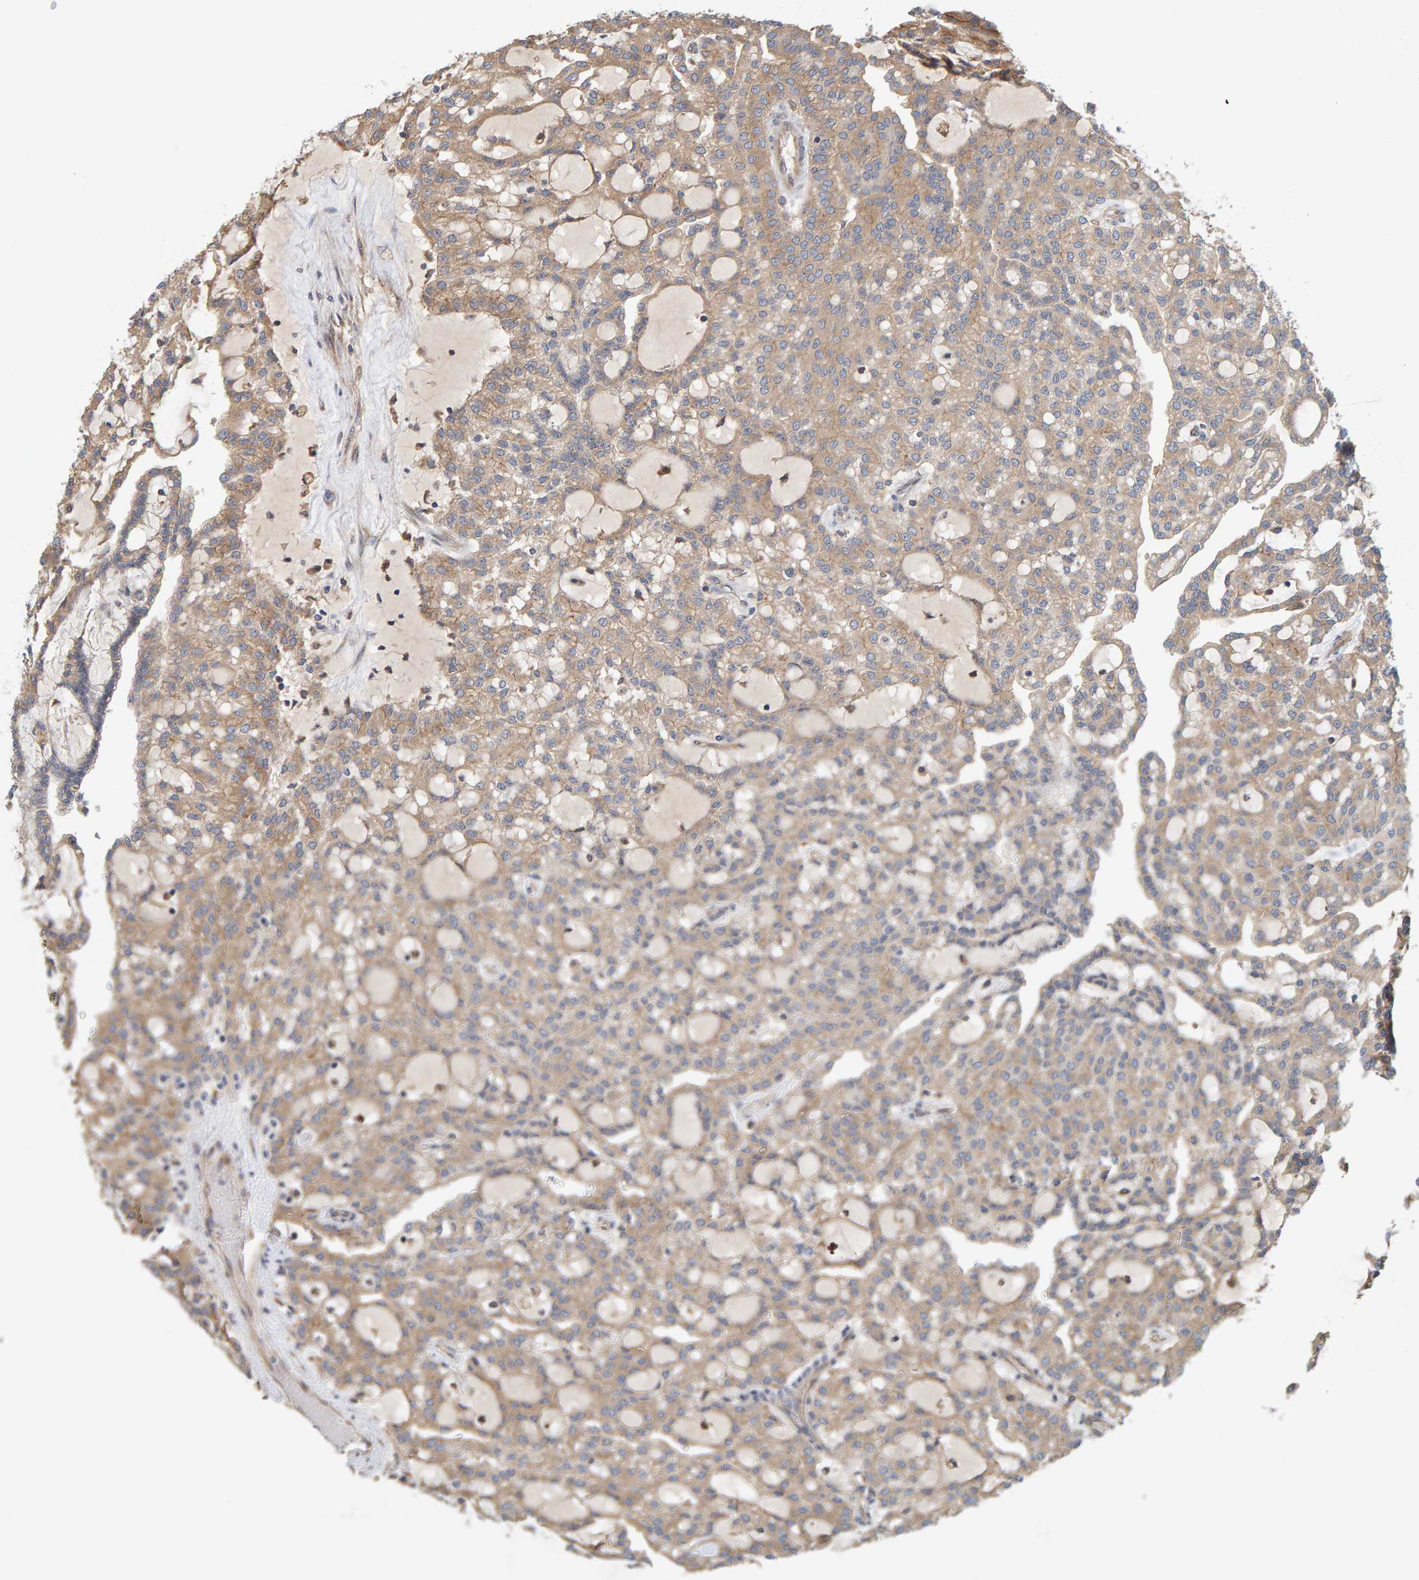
{"staining": {"intensity": "moderate", "quantity": ">75%", "location": "cytoplasmic/membranous"}, "tissue": "renal cancer", "cell_type": "Tumor cells", "image_type": "cancer", "snomed": [{"axis": "morphology", "description": "Adenocarcinoma, NOS"}, {"axis": "topography", "description": "Kidney"}], "caption": "Renal cancer (adenocarcinoma) stained with a brown dye reveals moderate cytoplasmic/membranous positive expression in about >75% of tumor cells.", "gene": "BAIAP2", "patient": {"sex": "male", "age": 63}}